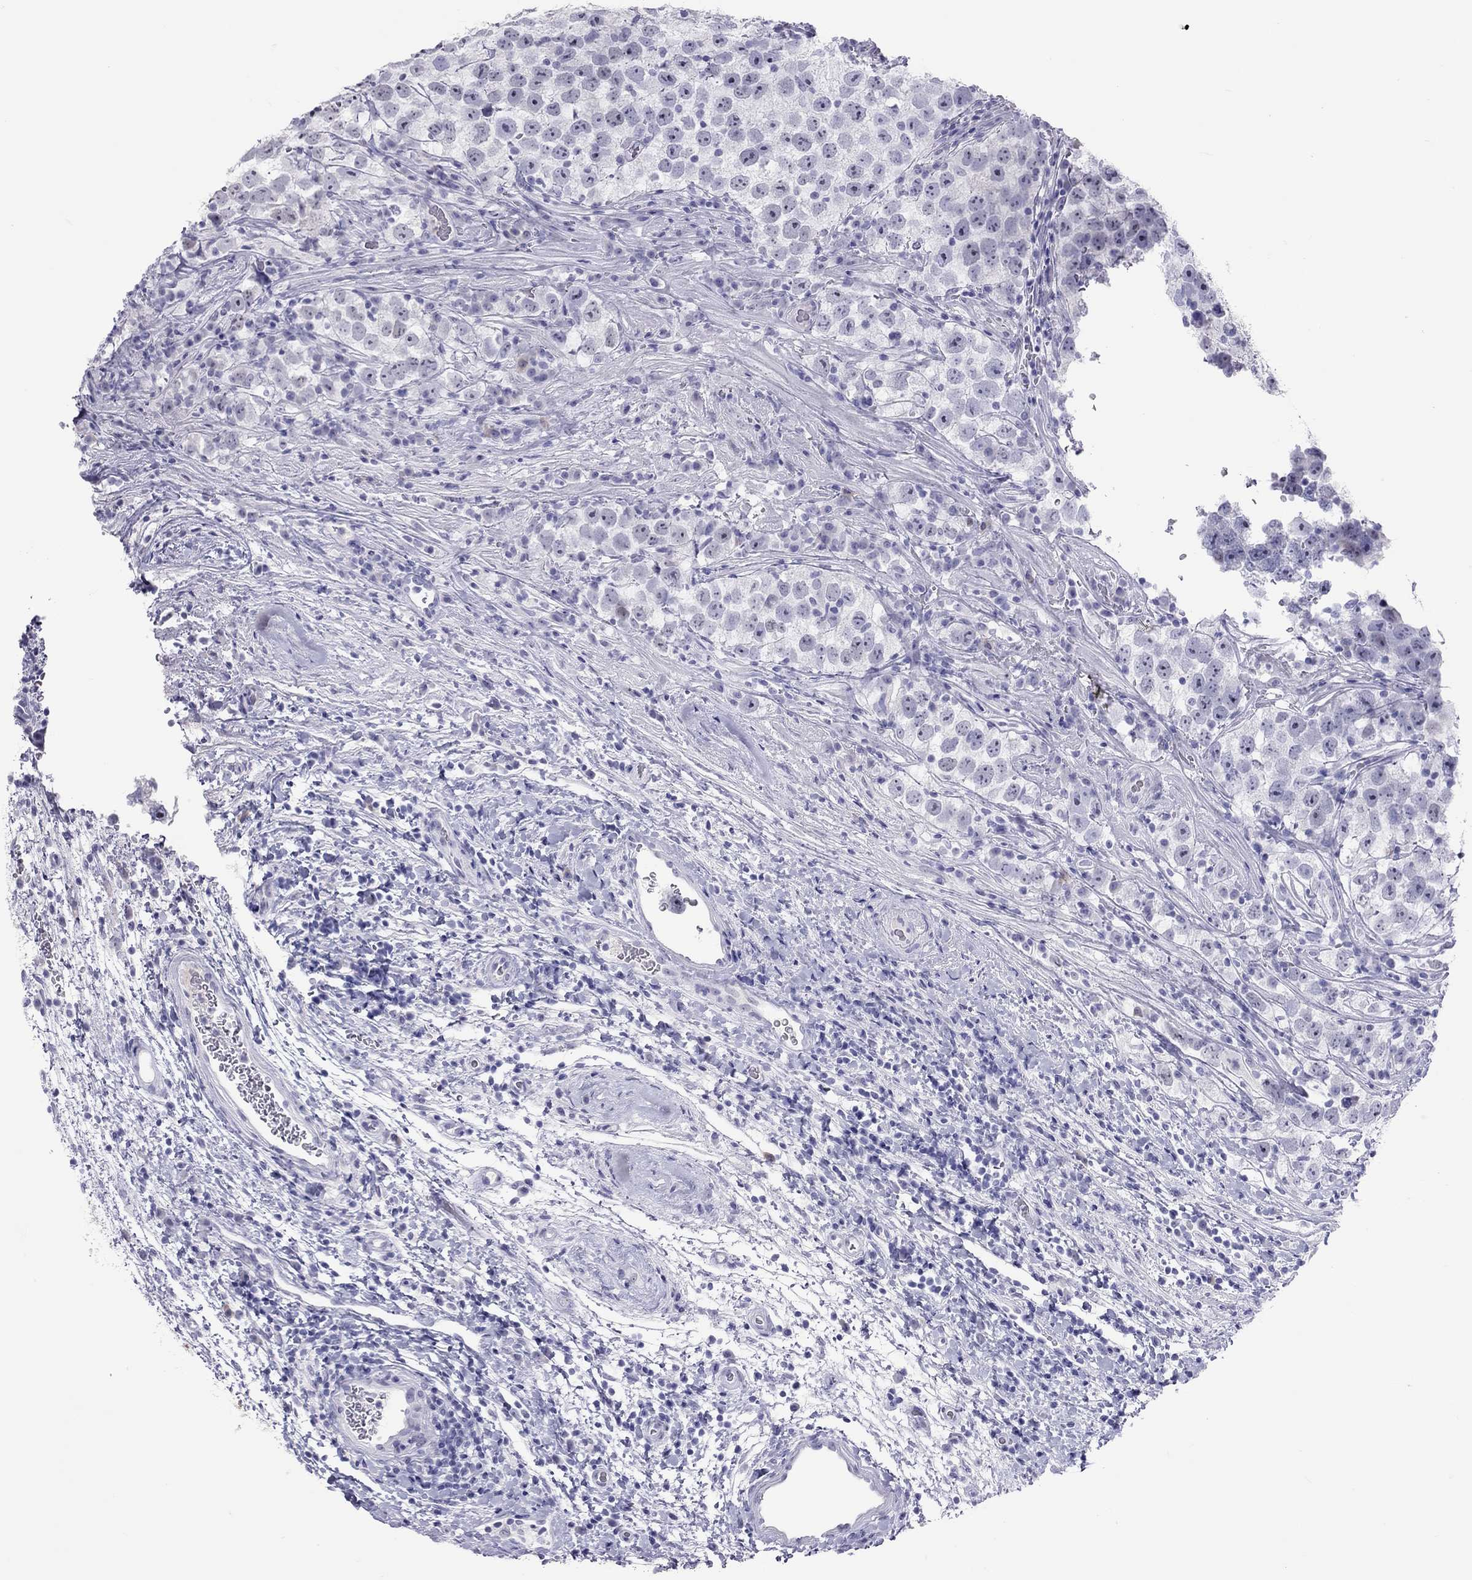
{"staining": {"intensity": "negative", "quantity": "none", "location": "none"}, "tissue": "testis cancer", "cell_type": "Tumor cells", "image_type": "cancer", "snomed": [{"axis": "morphology", "description": "Normal tissue, NOS"}, {"axis": "morphology", "description": "Seminoma, NOS"}, {"axis": "topography", "description": "Testis"}], "caption": "Immunohistochemistry (IHC) of human testis seminoma reveals no staining in tumor cells. The staining is performed using DAB brown chromogen with nuclei counter-stained in using hematoxylin.", "gene": "STAG3", "patient": {"sex": "male", "age": 31}}